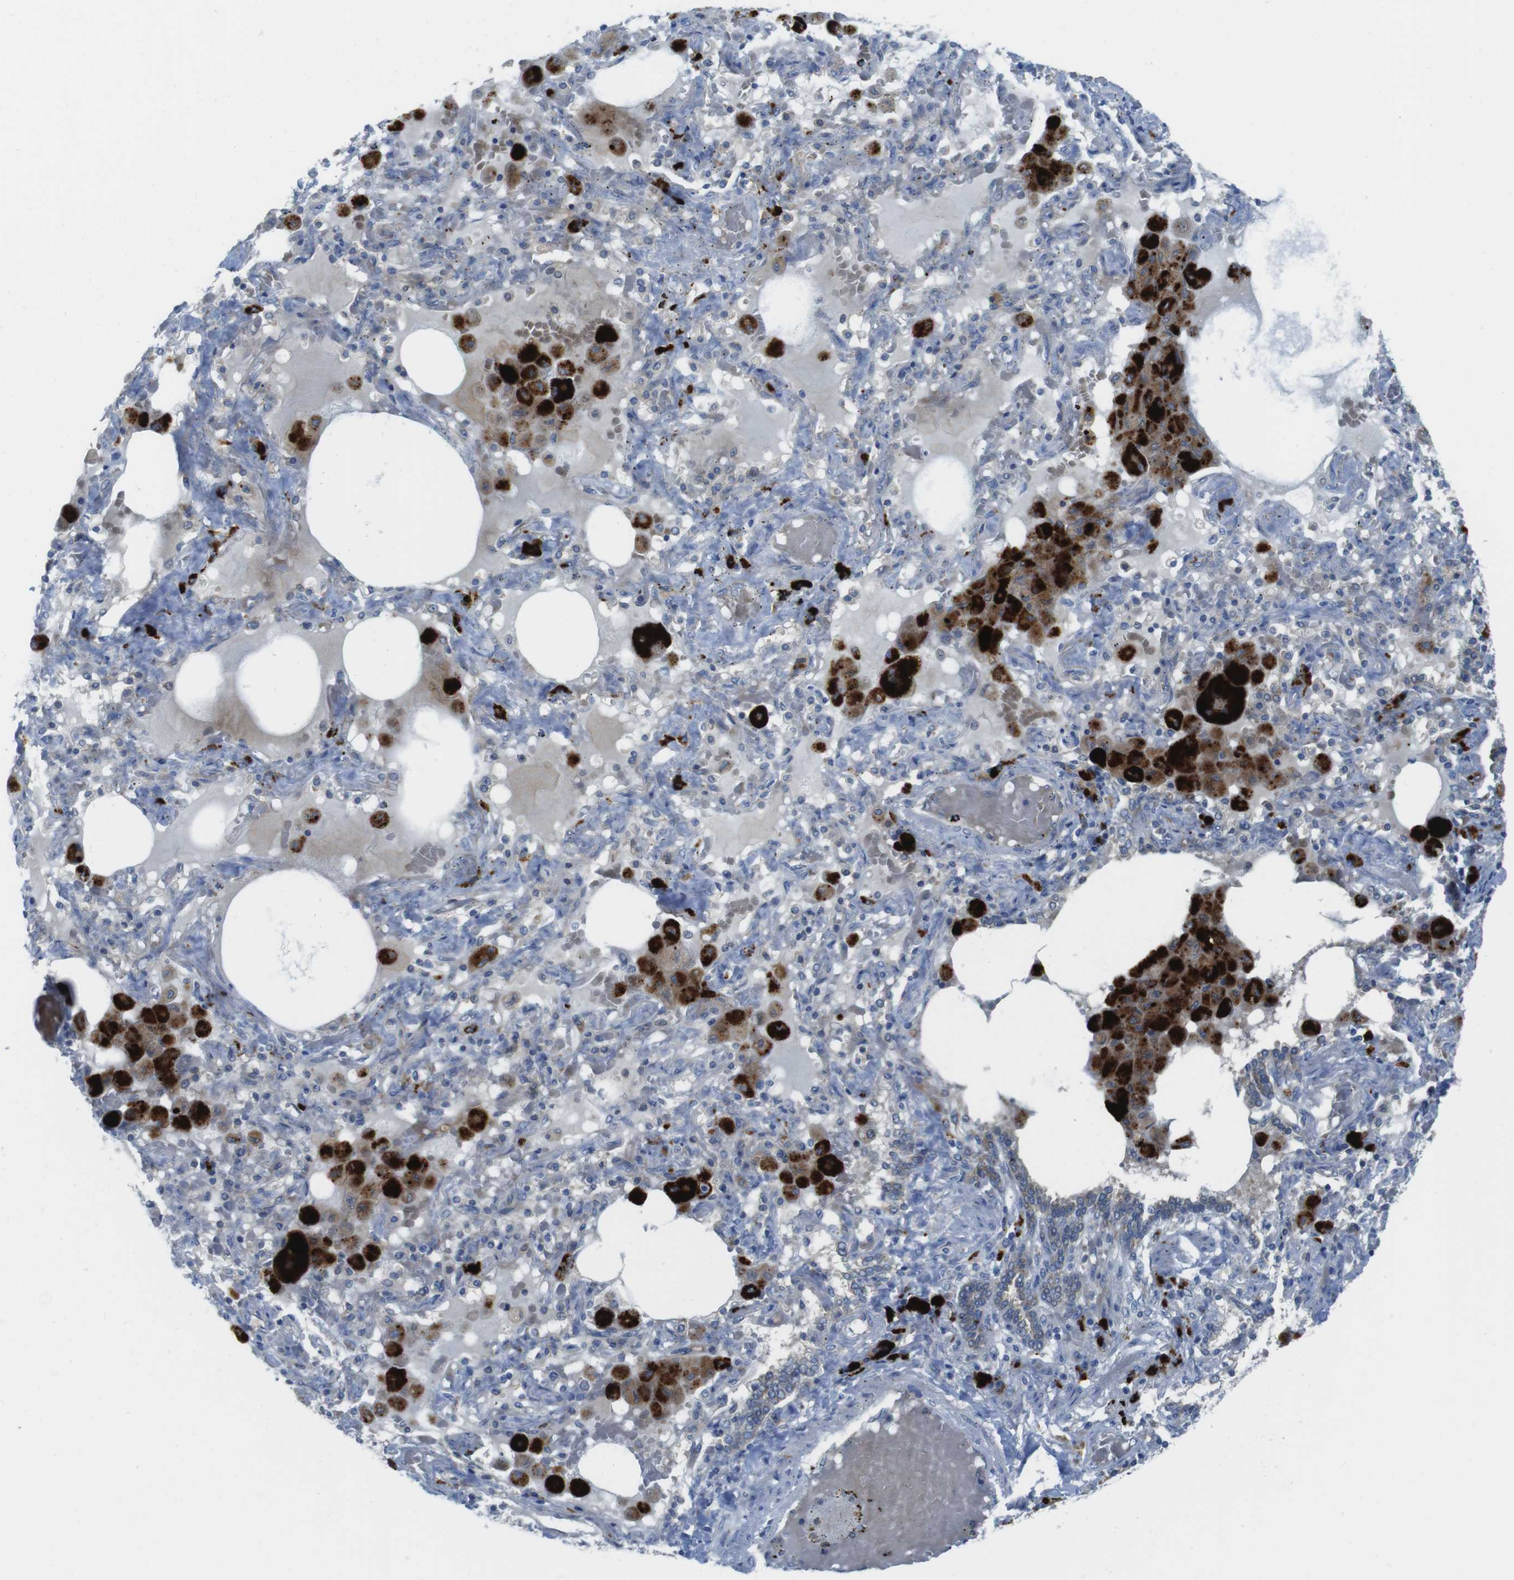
{"staining": {"intensity": "negative", "quantity": "none", "location": "none"}, "tissue": "lung cancer", "cell_type": "Tumor cells", "image_type": "cancer", "snomed": [{"axis": "morphology", "description": "Squamous cell carcinoma, NOS"}, {"axis": "topography", "description": "Lung"}], "caption": "IHC of lung cancer (squamous cell carcinoma) displays no expression in tumor cells.", "gene": "TMEM234", "patient": {"sex": "female", "age": 47}}